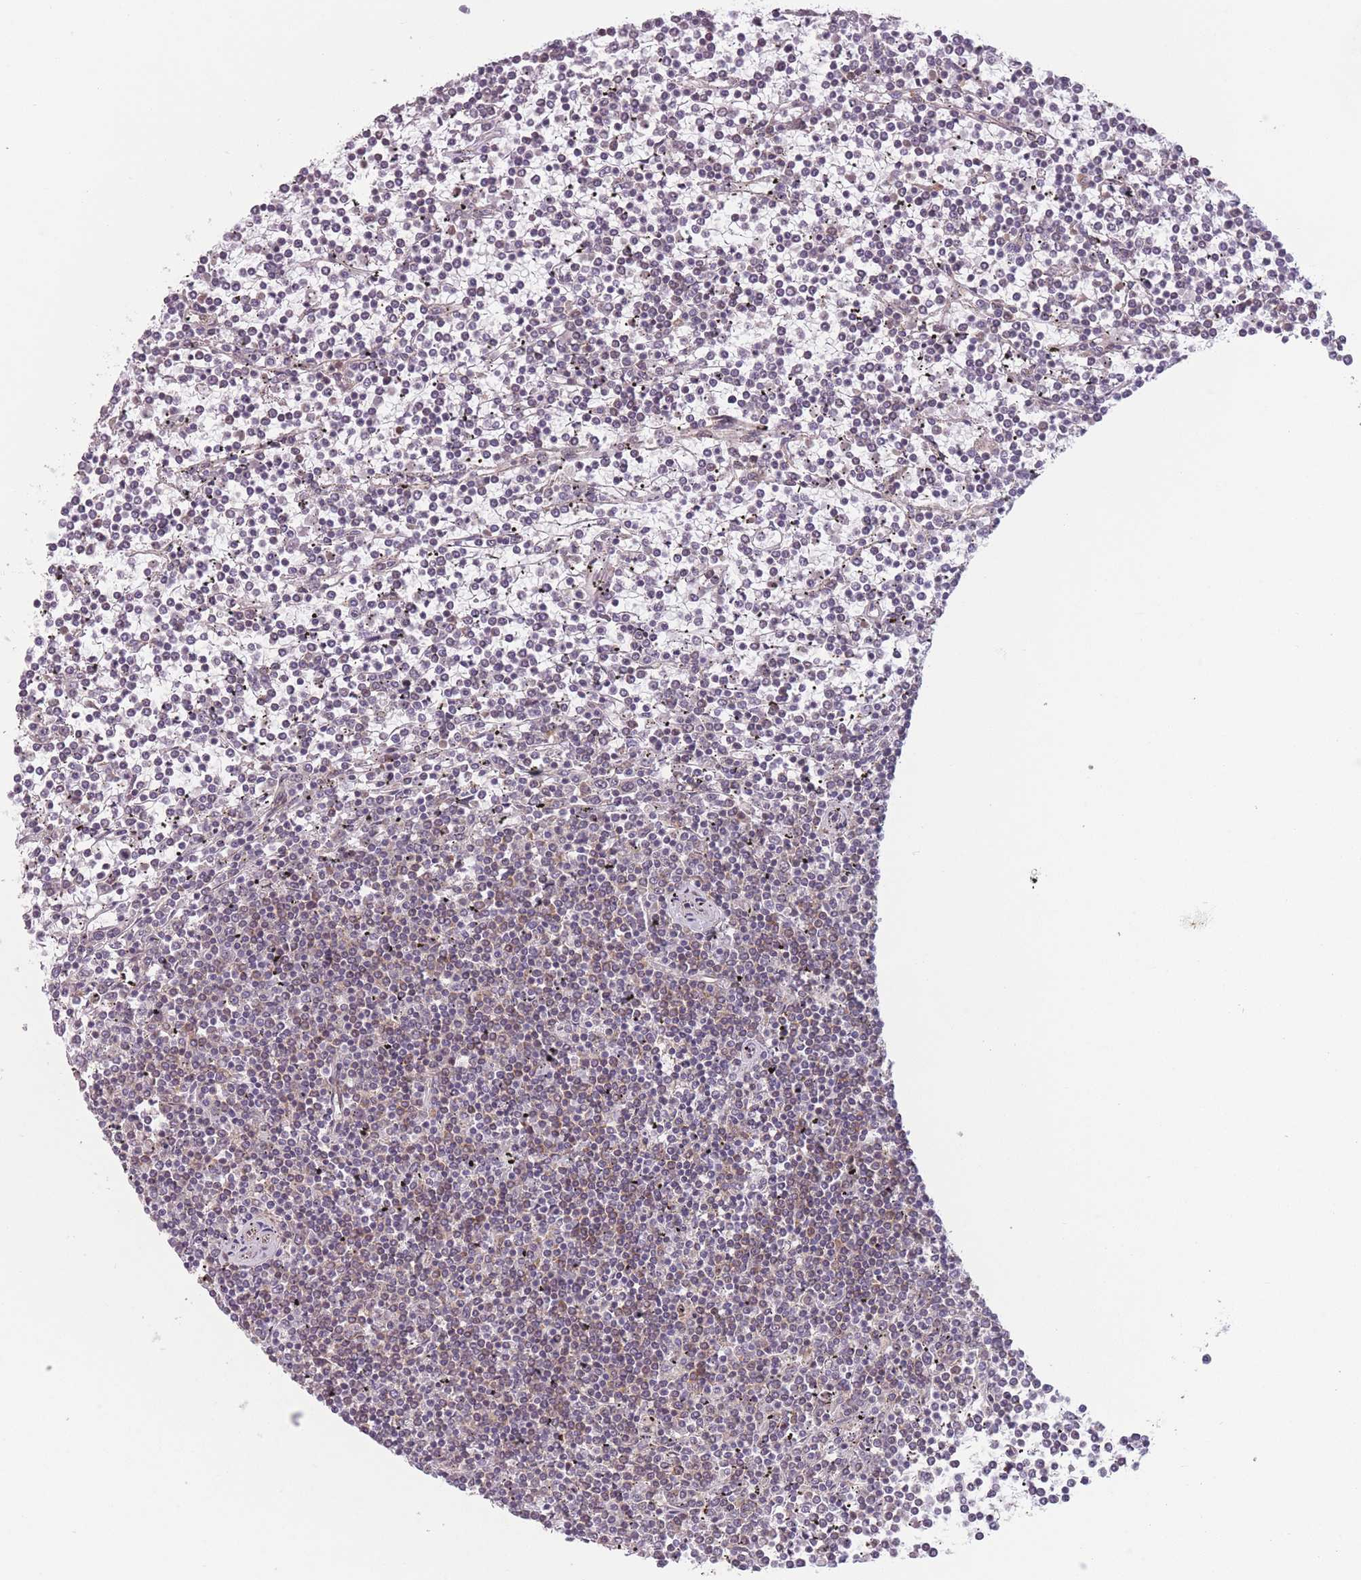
{"staining": {"intensity": "weak", "quantity": "25%-75%", "location": "cytoplasmic/membranous"}, "tissue": "lymphoma", "cell_type": "Tumor cells", "image_type": "cancer", "snomed": [{"axis": "morphology", "description": "Malignant lymphoma, non-Hodgkin's type, Low grade"}, {"axis": "topography", "description": "Spleen"}], "caption": "The photomicrograph demonstrates staining of low-grade malignant lymphoma, non-Hodgkin's type, revealing weak cytoplasmic/membranous protein expression (brown color) within tumor cells.", "gene": "WASHC2A", "patient": {"sex": "female", "age": 19}}